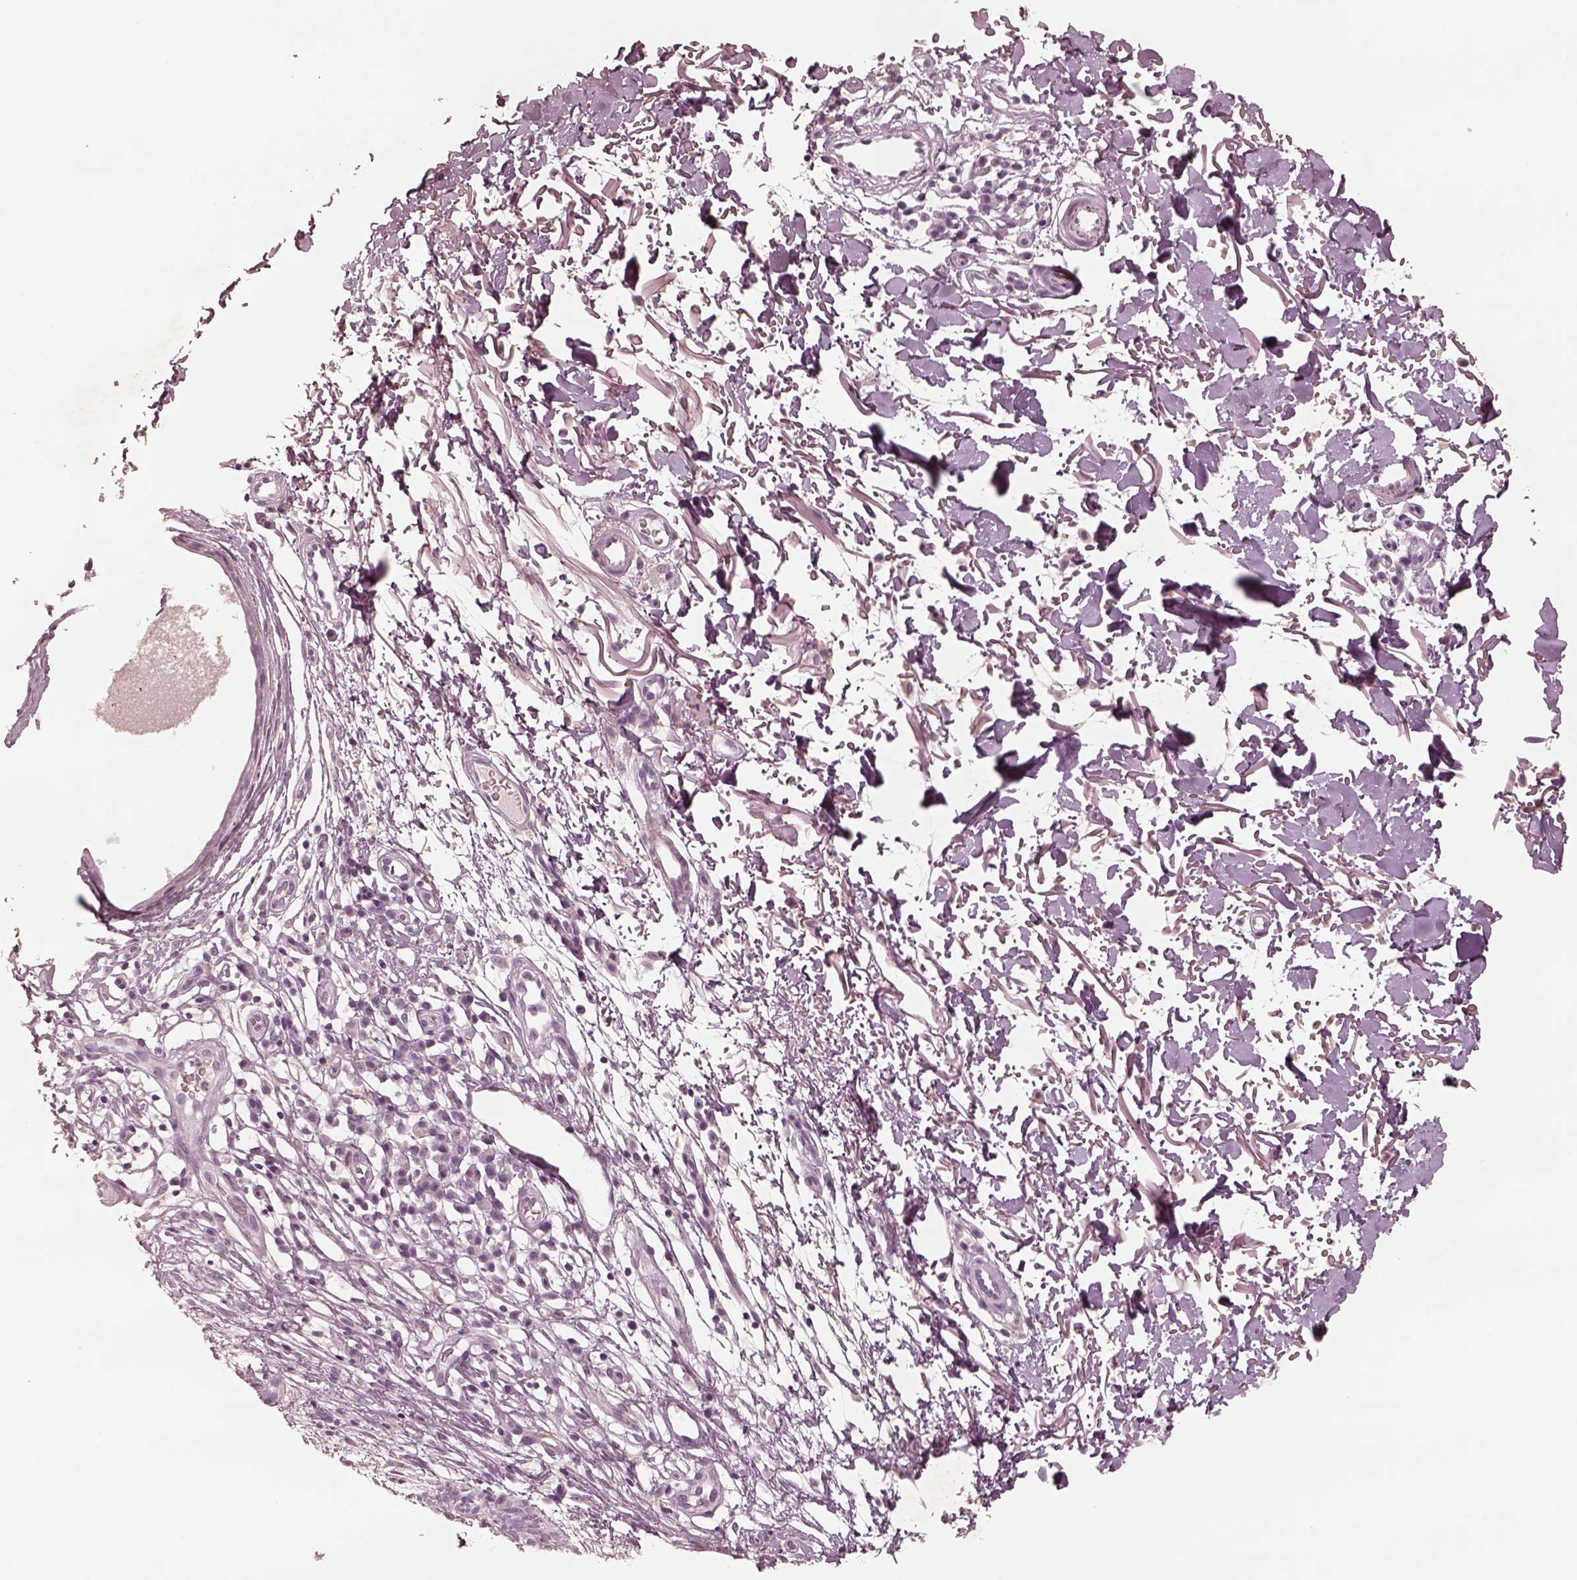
{"staining": {"intensity": "negative", "quantity": "none", "location": "none"}, "tissue": "skin cancer", "cell_type": "Tumor cells", "image_type": "cancer", "snomed": [{"axis": "morphology", "description": "Normal tissue, NOS"}, {"axis": "morphology", "description": "Basal cell carcinoma"}, {"axis": "topography", "description": "Skin"}], "caption": "Tumor cells are negative for brown protein staining in skin cancer (basal cell carcinoma).", "gene": "DNAAF9", "patient": {"sex": "male", "age": 68}}